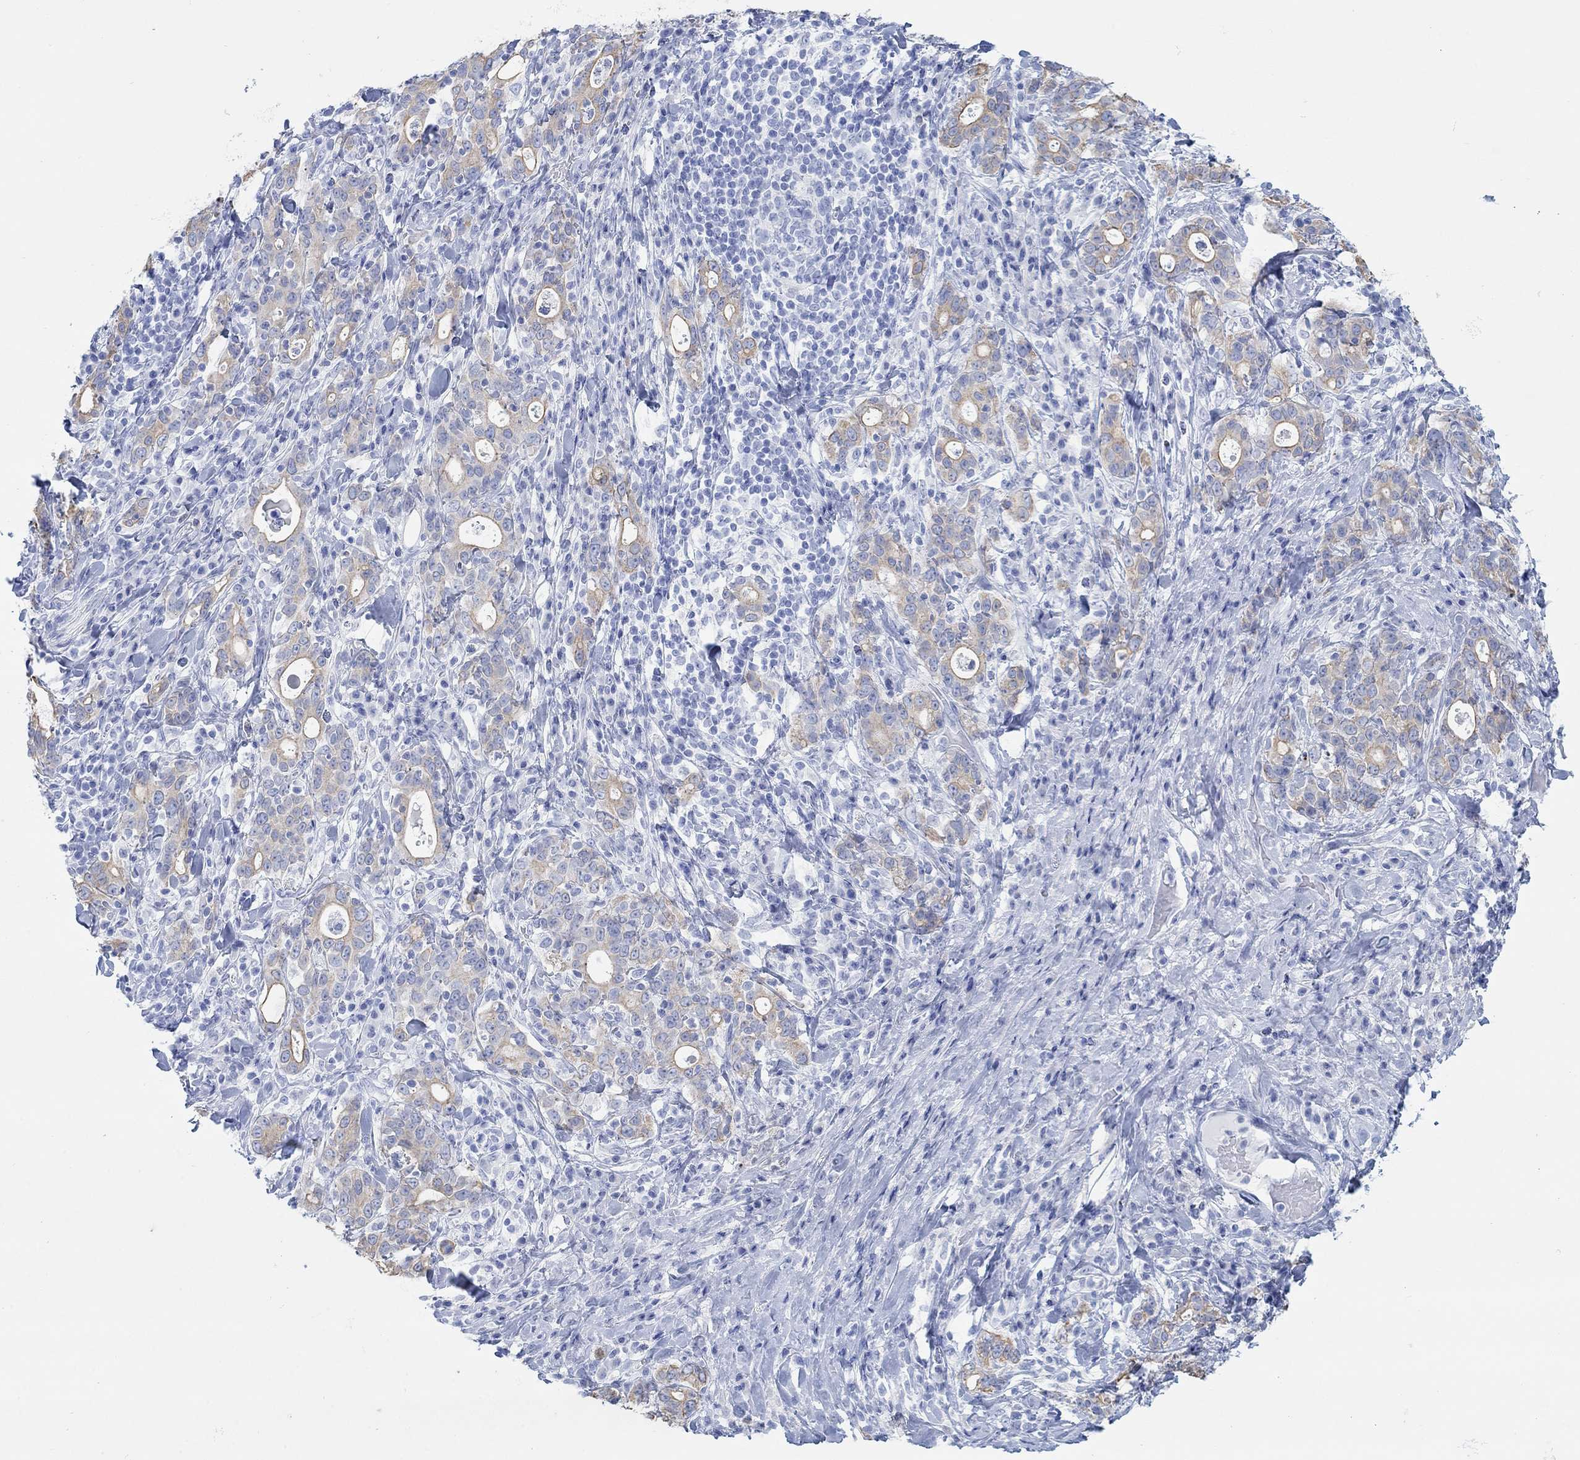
{"staining": {"intensity": "weak", "quantity": ">75%", "location": "cytoplasmic/membranous"}, "tissue": "stomach cancer", "cell_type": "Tumor cells", "image_type": "cancer", "snomed": [{"axis": "morphology", "description": "Adenocarcinoma, NOS"}, {"axis": "topography", "description": "Stomach"}], "caption": "Human stomach cancer stained with a brown dye exhibits weak cytoplasmic/membranous positive positivity in about >75% of tumor cells.", "gene": "AK8", "patient": {"sex": "male", "age": 79}}